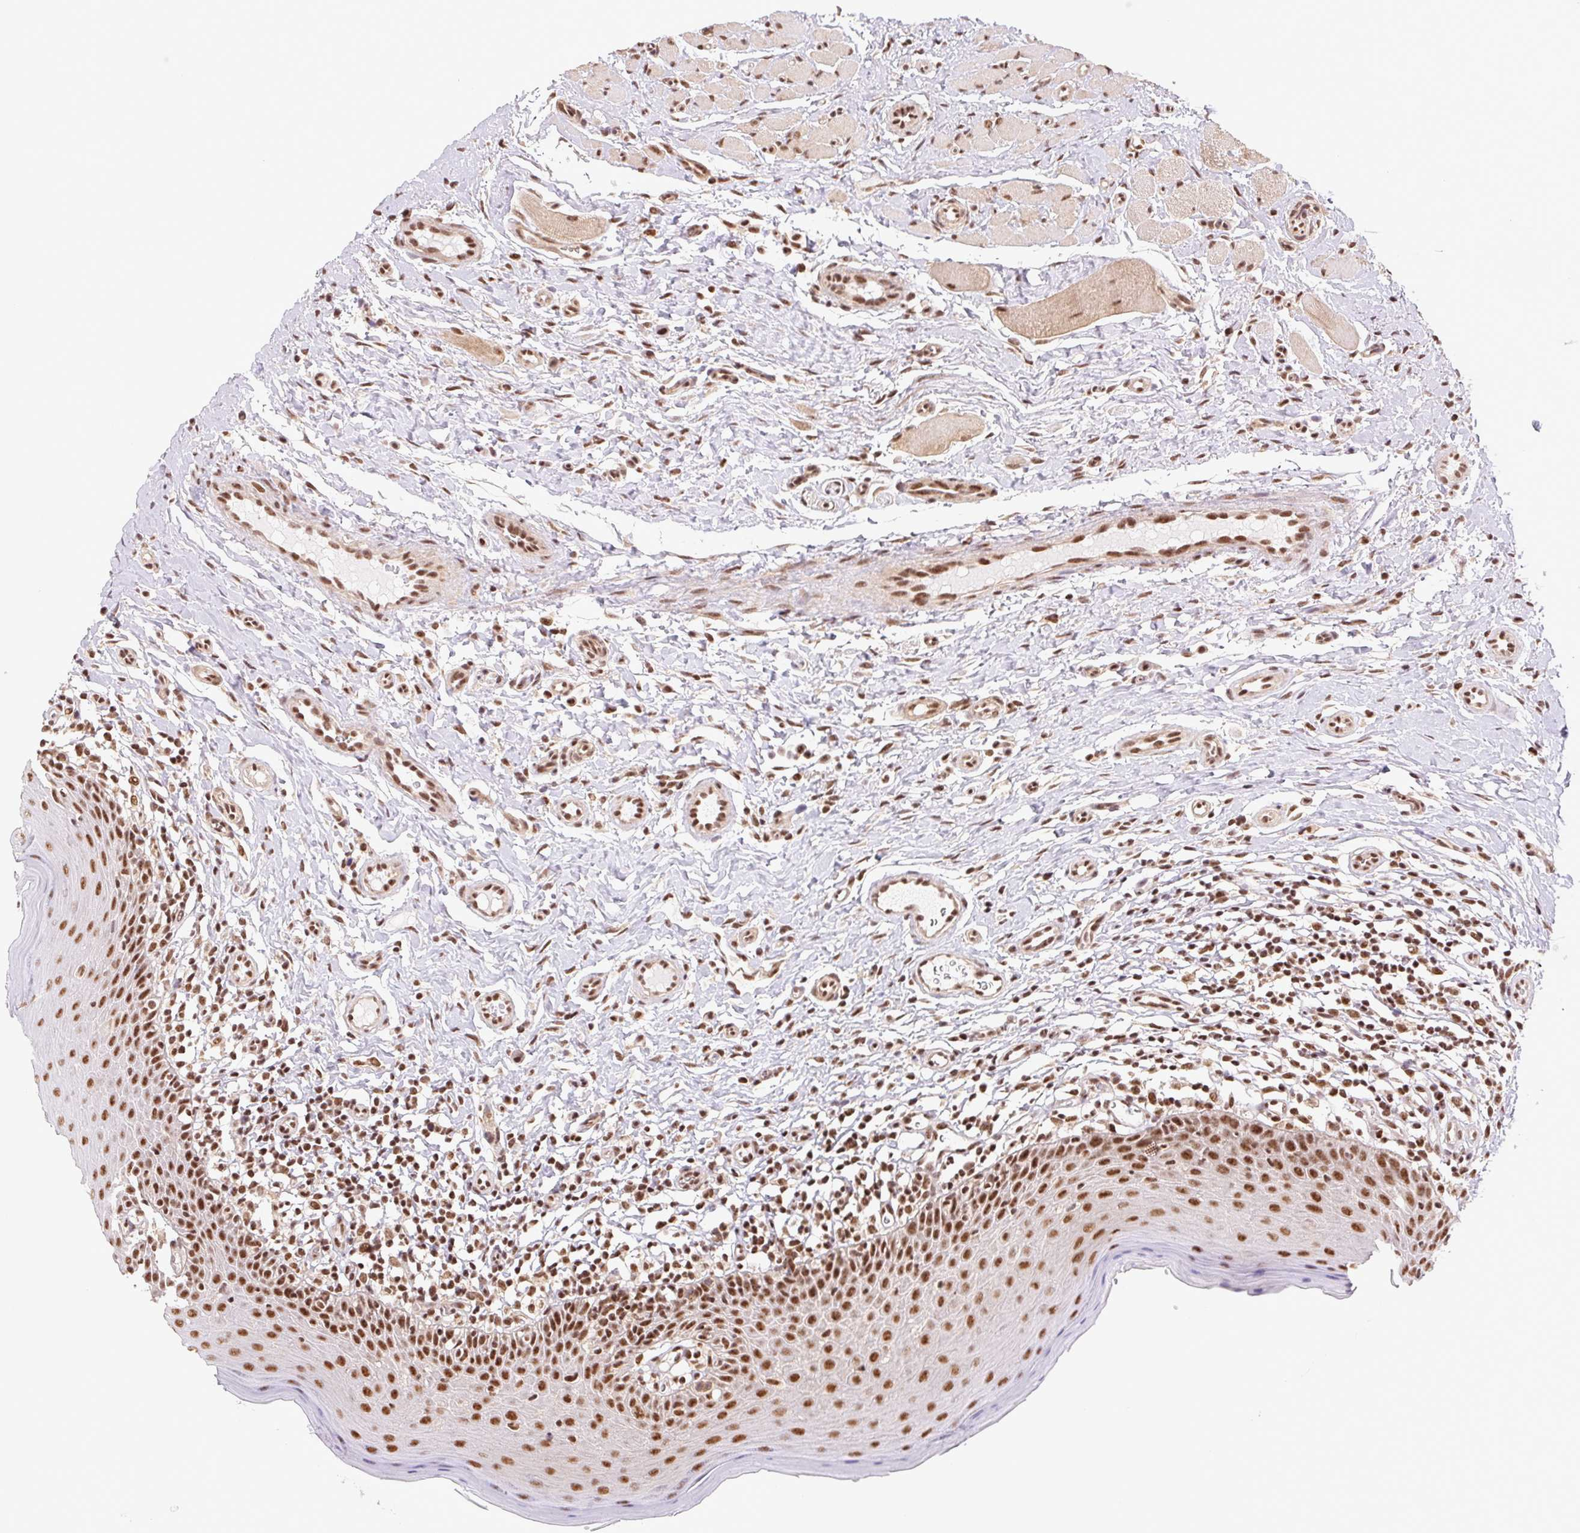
{"staining": {"intensity": "strong", "quantity": ">75%", "location": "nuclear"}, "tissue": "oral mucosa", "cell_type": "Squamous epithelial cells", "image_type": "normal", "snomed": [{"axis": "morphology", "description": "Normal tissue, NOS"}, {"axis": "topography", "description": "Oral tissue"}, {"axis": "topography", "description": "Tounge, NOS"}], "caption": "Immunohistochemical staining of benign human oral mucosa displays >75% levels of strong nuclear protein expression in about >75% of squamous epithelial cells.", "gene": "CWC25", "patient": {"sex": "female", "age": 58}}